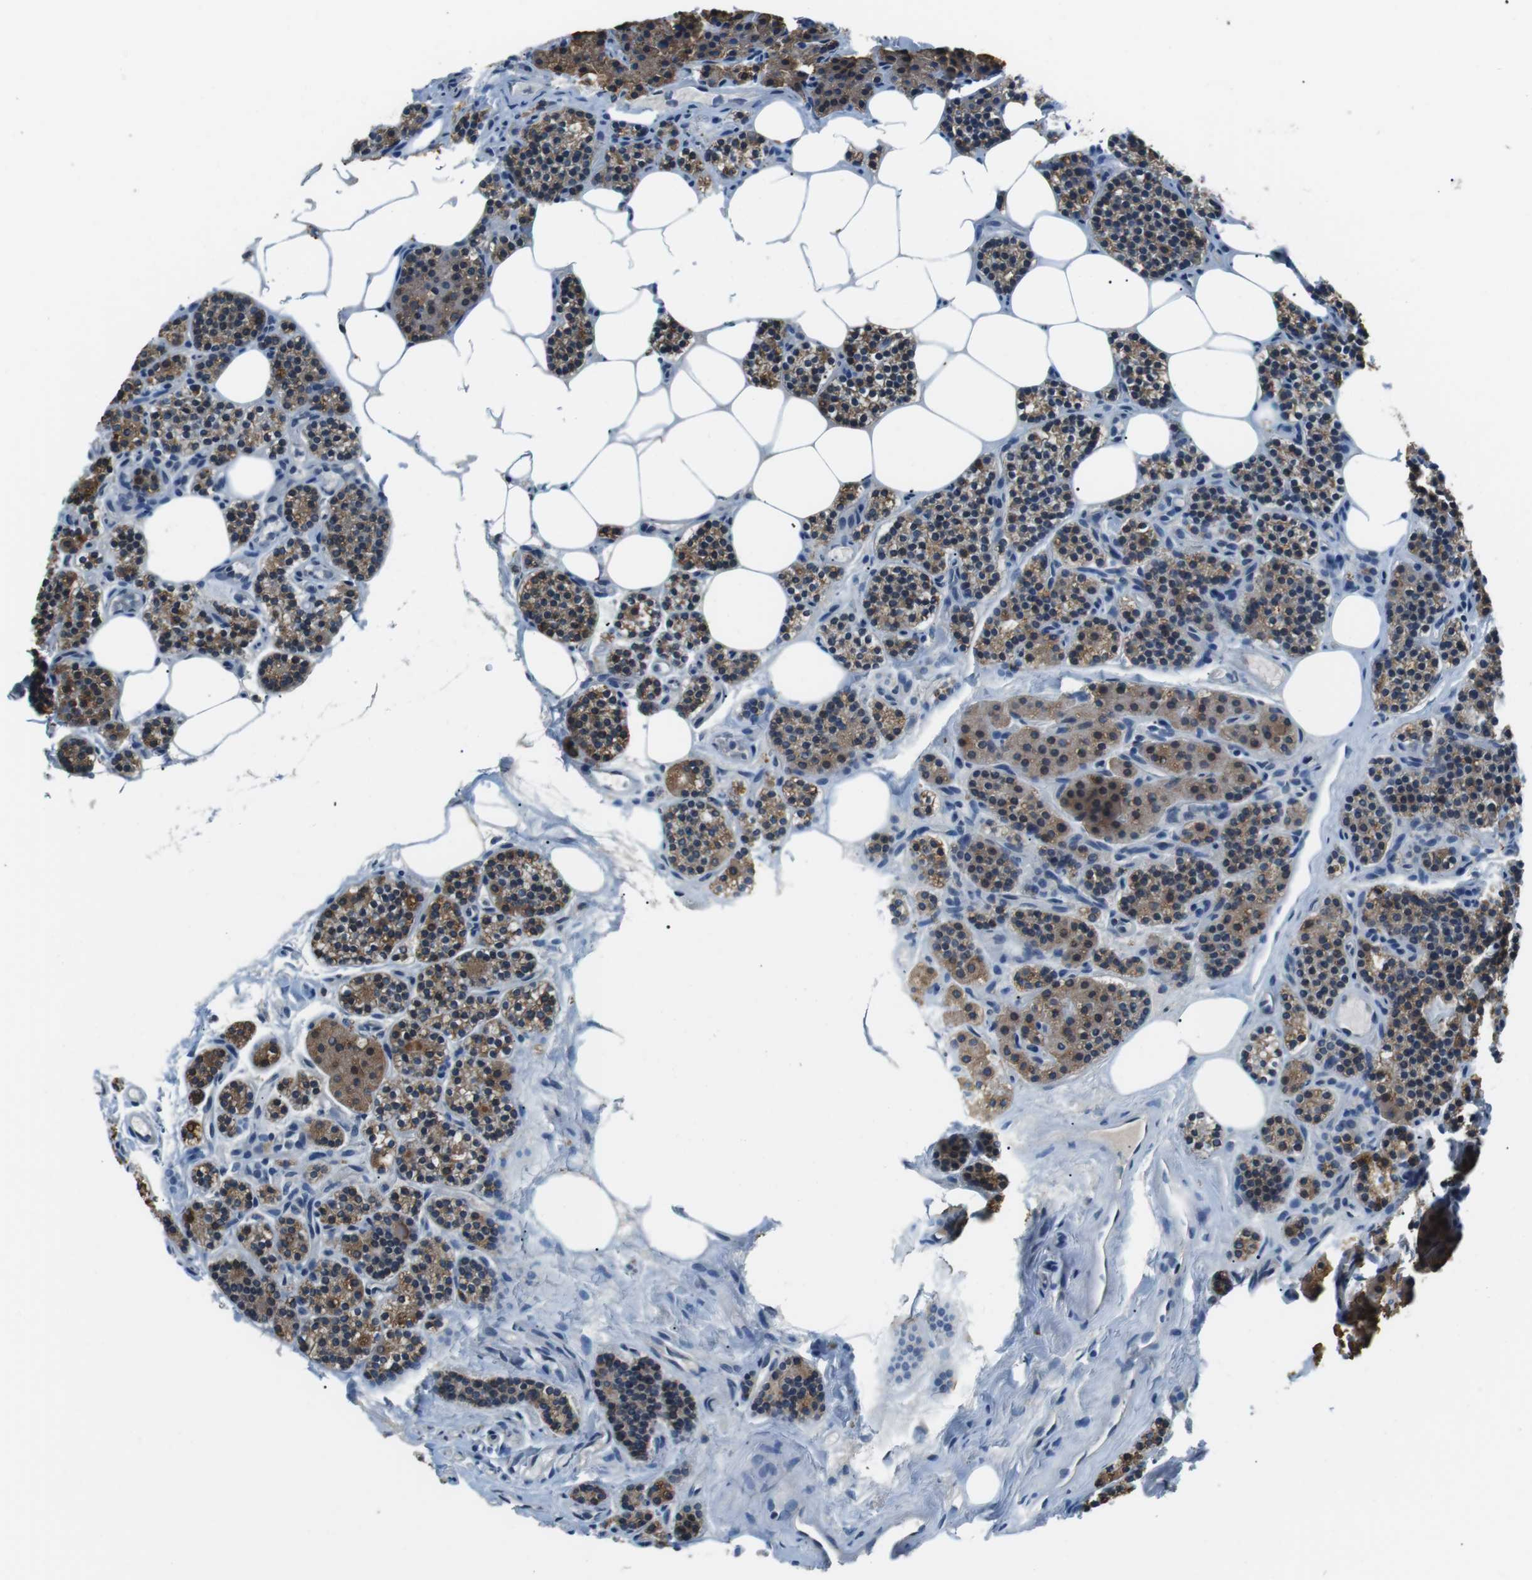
{"staining": {"intensity": "moderate", "quantity": ">75%", "location": "cytoplasmic/membranous"}, "tissue": "parathyroid gland", "cell_type": "Glandular cells", "image_type": "normal", "snomed": [{"axis": "morphology", "description": "Normal tissue, NOS"}, {"axis": "morphology", "description": "Adenoma, NOS"}, {"axis": "topography", "description": "Parathyroid gland"}], "caption": "Protein expression analysis of normal parathyroid gland demonstrates moderate cytoplasmic/membranous expression in approximately >75% of glandular cells.", "gene": "FAM3B", "patient": {"sex": "female", "age": 74}}